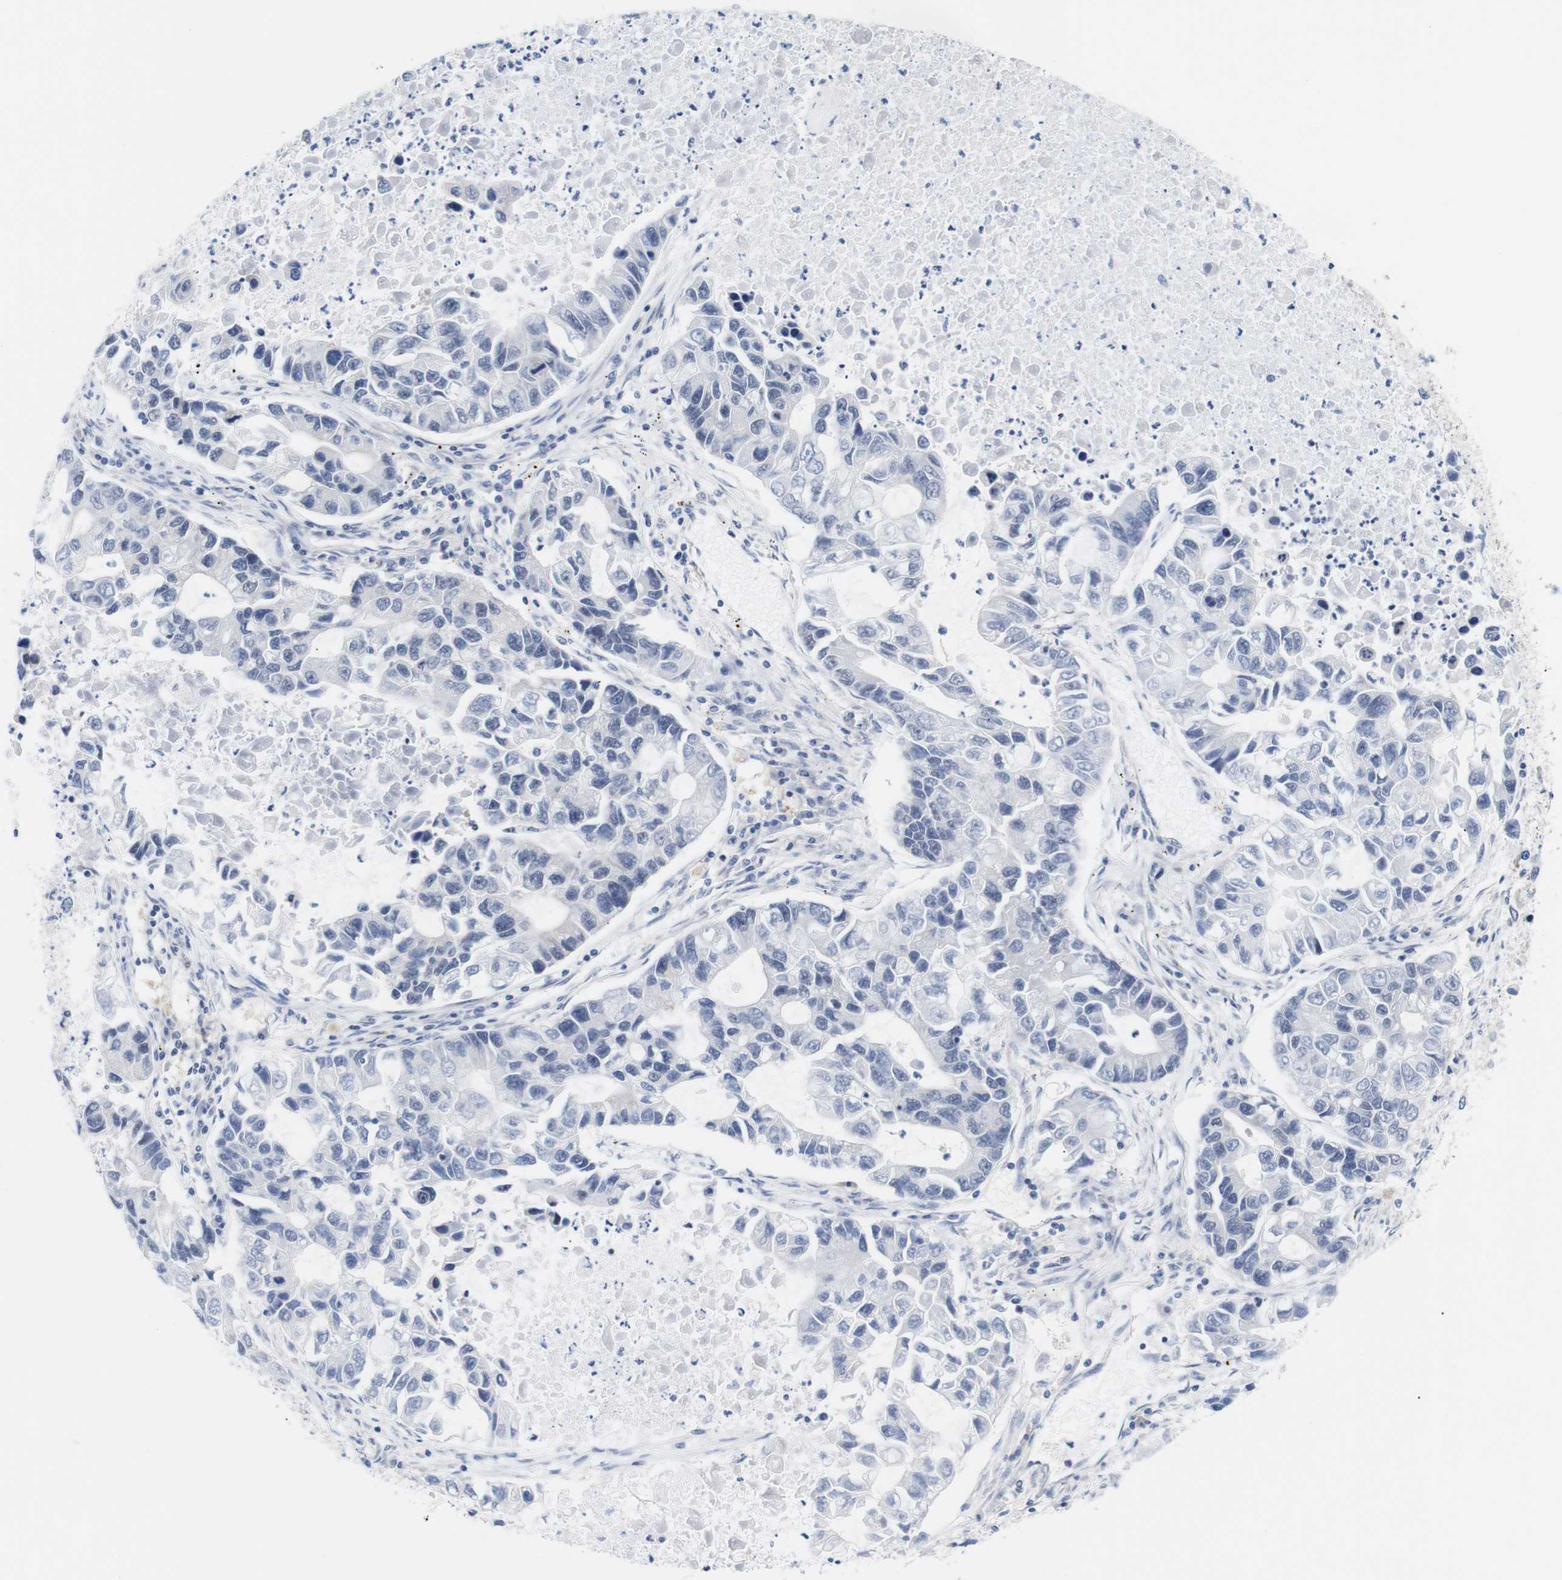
{"staining": {"intensity": "negative", "quantity": "none", "location": "none"}, "tissue": "lung cancer", "cell_type": "Tumor cells", "image_type": "cancer", "snomed": [{"axis": "morphology", "description": "Adenocarcinoma, NOS"}, {"axis": "topography", "description": "Lung"}], "caption": "Photomicrograph shows no significant protein staining in tumor cells of lung cancer.", "gene": "STMN3", "patient": {"sex": "female", "age": 51}}